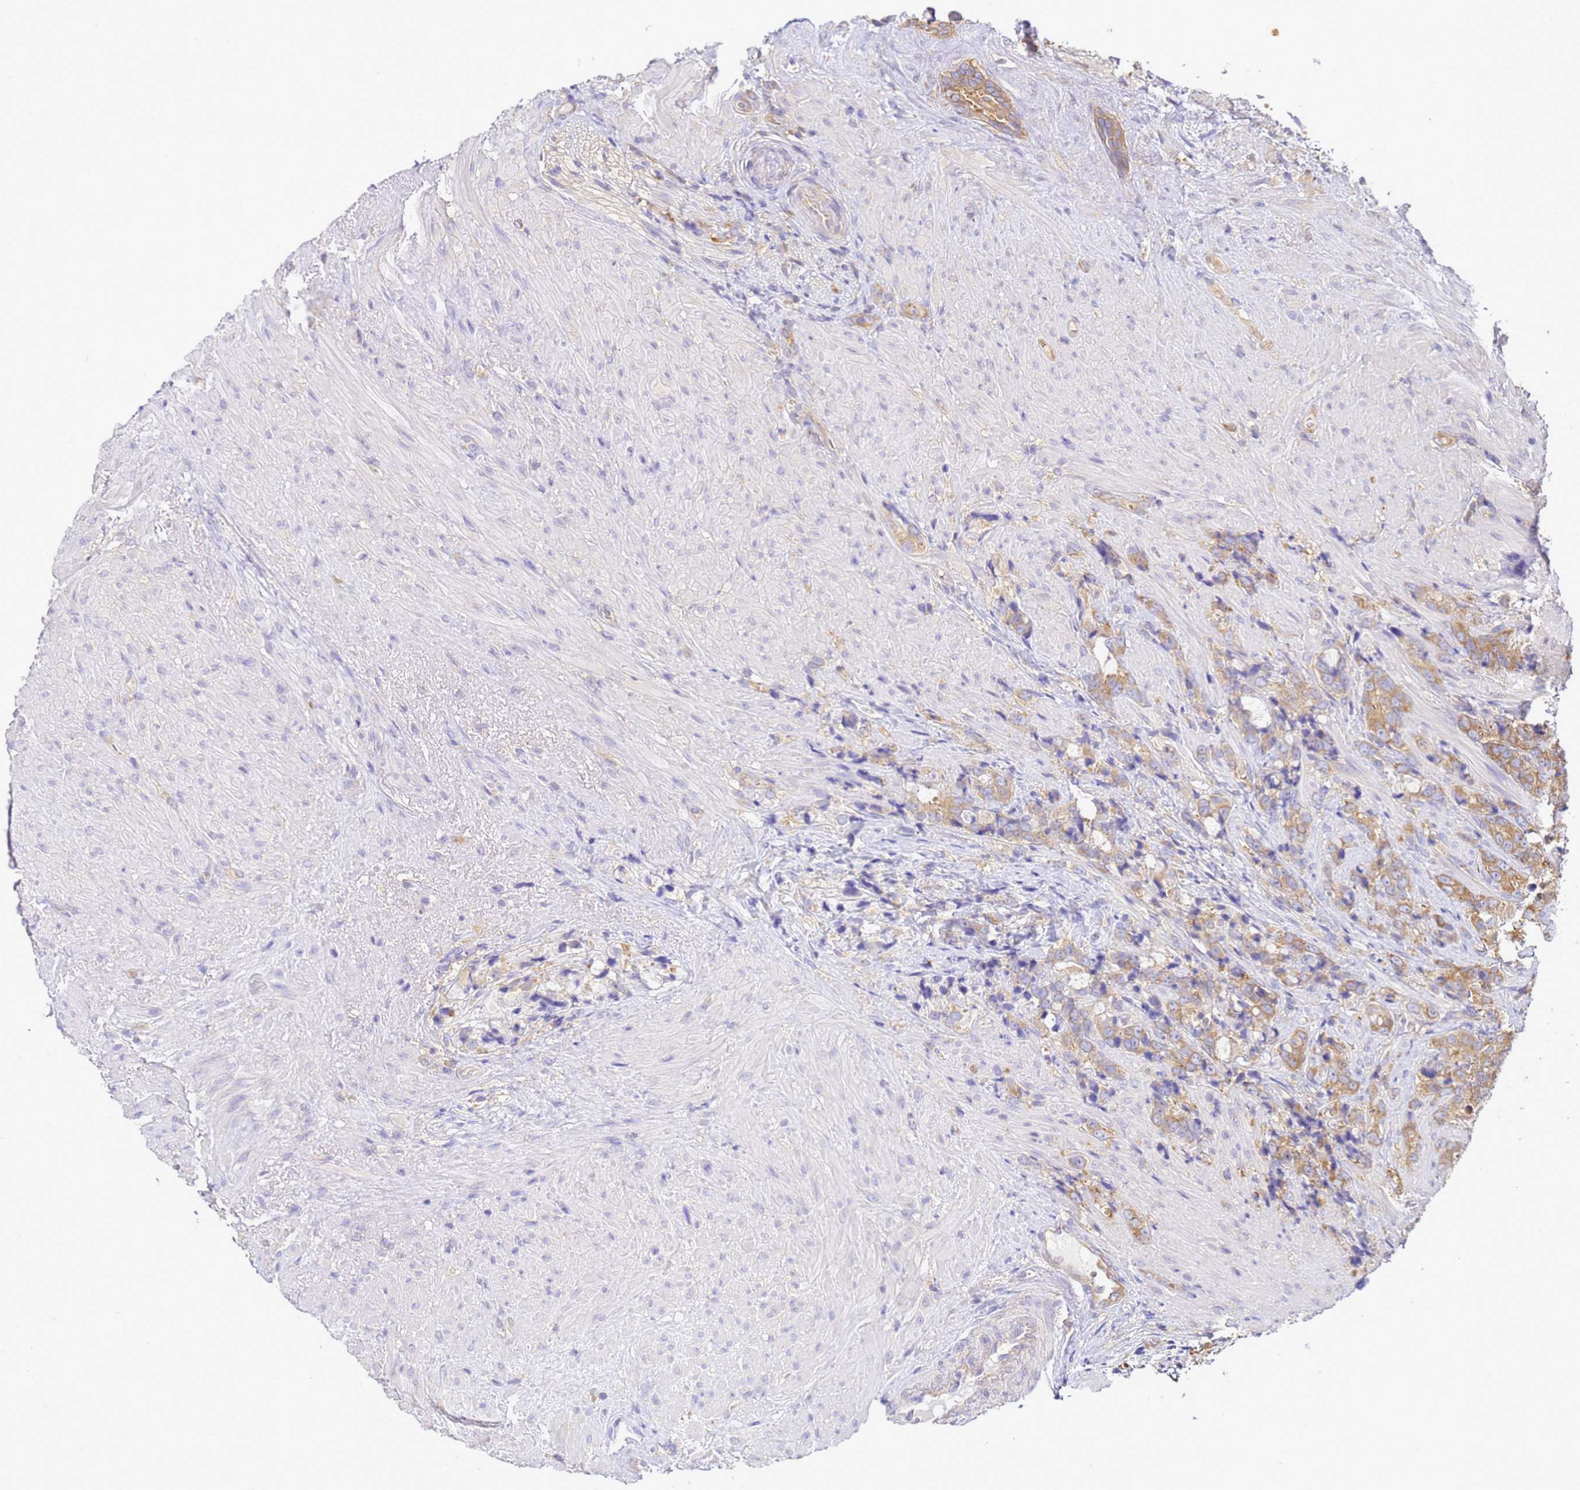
{"staining": {"intensity": "moderate", "quantity": ">75%", "location": "cytoplasmic/membranous"}, "tissue": "prostate cancer", "cell_type": "Tumor cells", "image_type": "cancer", "snomed": [{"axis": "morphology", "description": "Adenocarcinoma, High grade"}, {"axis": "topography", "description": "Prostate"}], "caption": "A high-resolution histopathology image shows IHC staining of prostate high-grade adenocarcinoma, which displays moderate cytoplasmic/membranous positivity in about >75% of tumor cells.", "gene": "NARS1", "patient": {"sex": "male", "age": 74}}